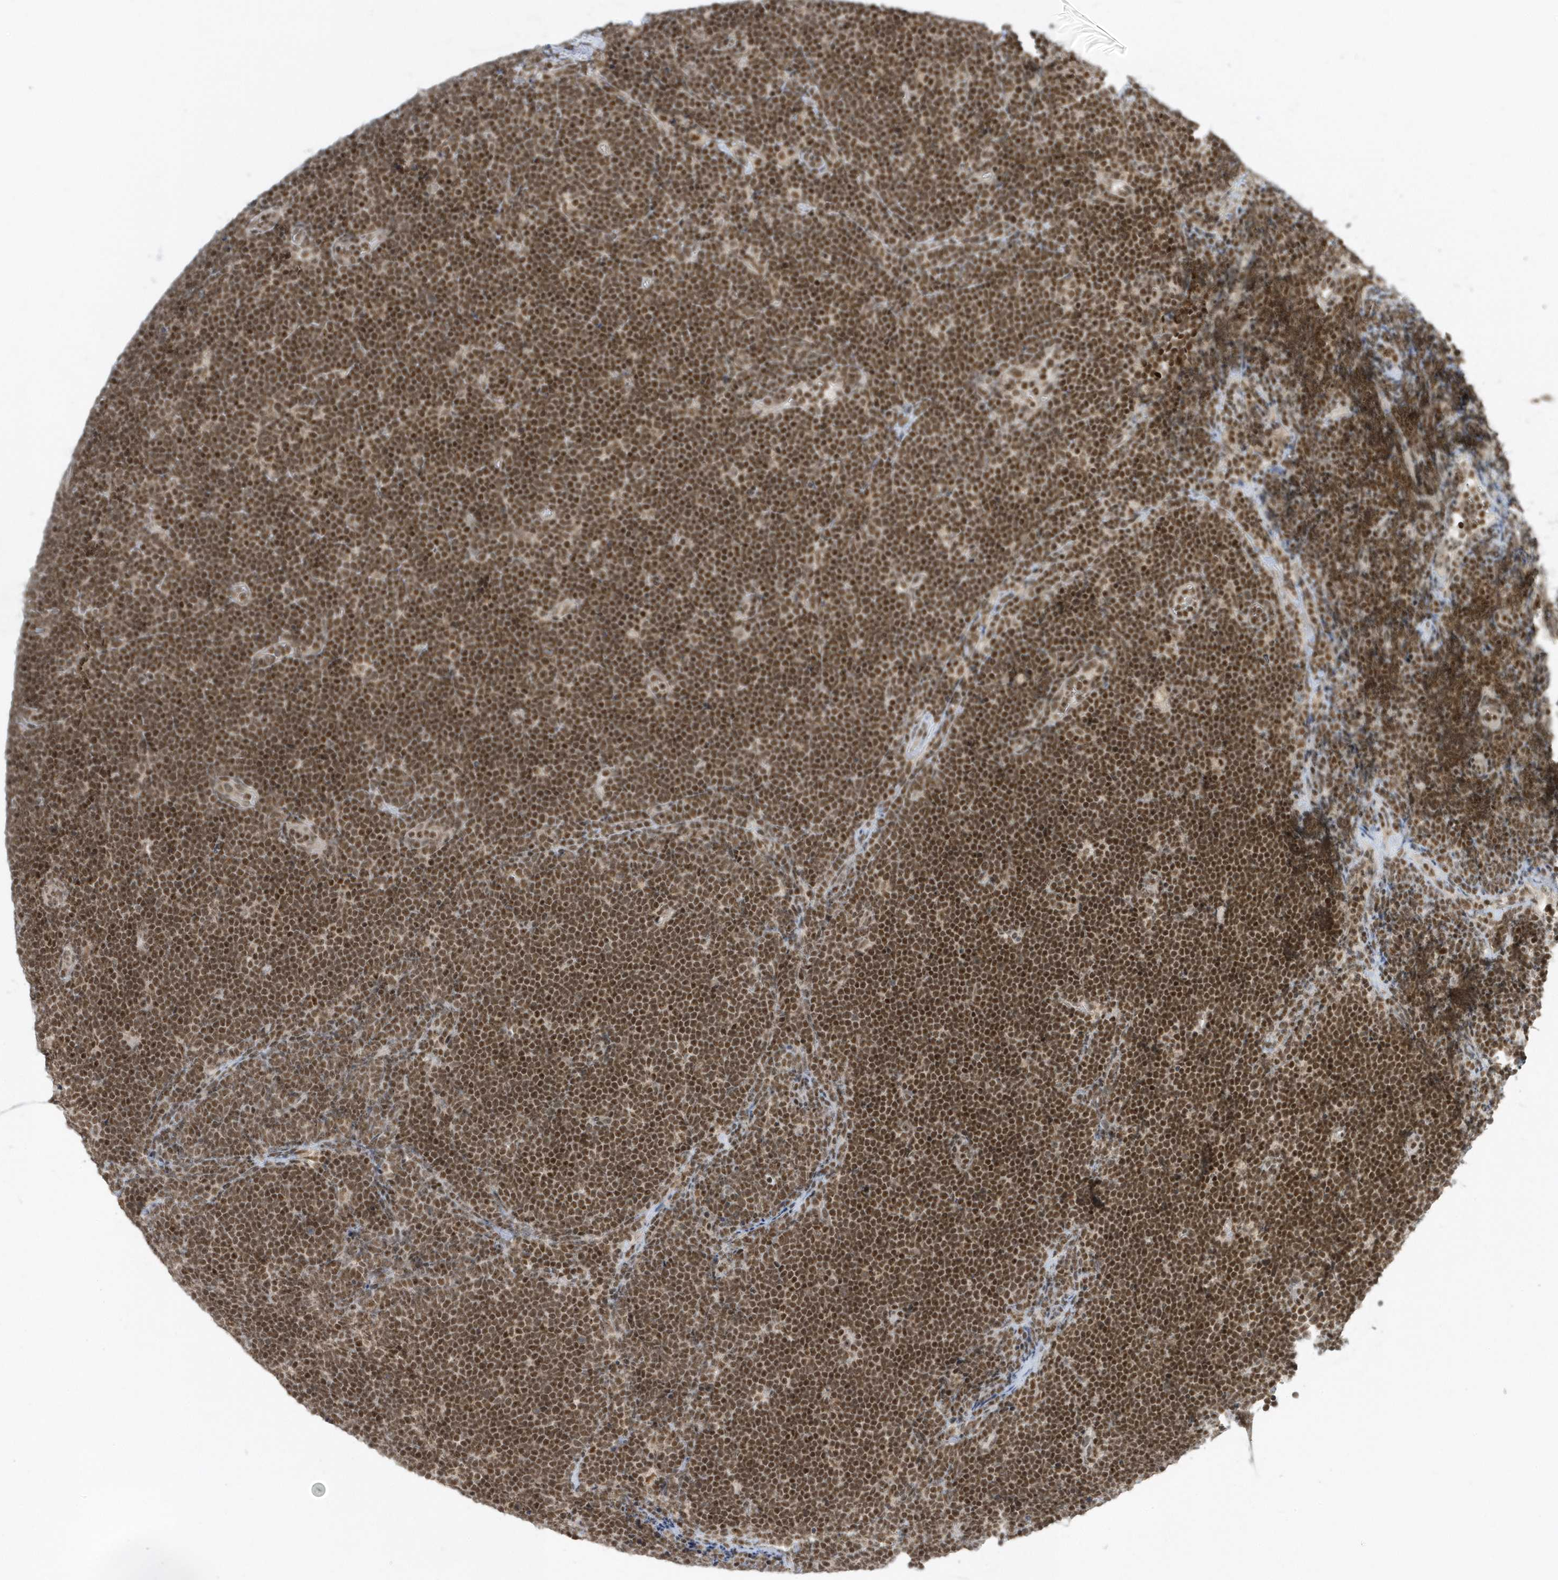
{"staining": {"intensity": "moderate", "quantity": ">75%", "location": "nuclear"}, "tissue": "lymphoma", "cell_type": "Tumor cells", "image_type": "cancer", "snomed": [{"axis": "morphology", "description": "Malignant lymphoma, non-Hodgkin's type, High grade"}, {"axis": "topography", "description": "Lymph node"}], "caption": "Human lymphoma stained with a brown dye displays moderate nuclear positive positivity in about >75% of tumor cells.", "gene": "ZNF740", "patient": {"sex": "male", "age": 13}}